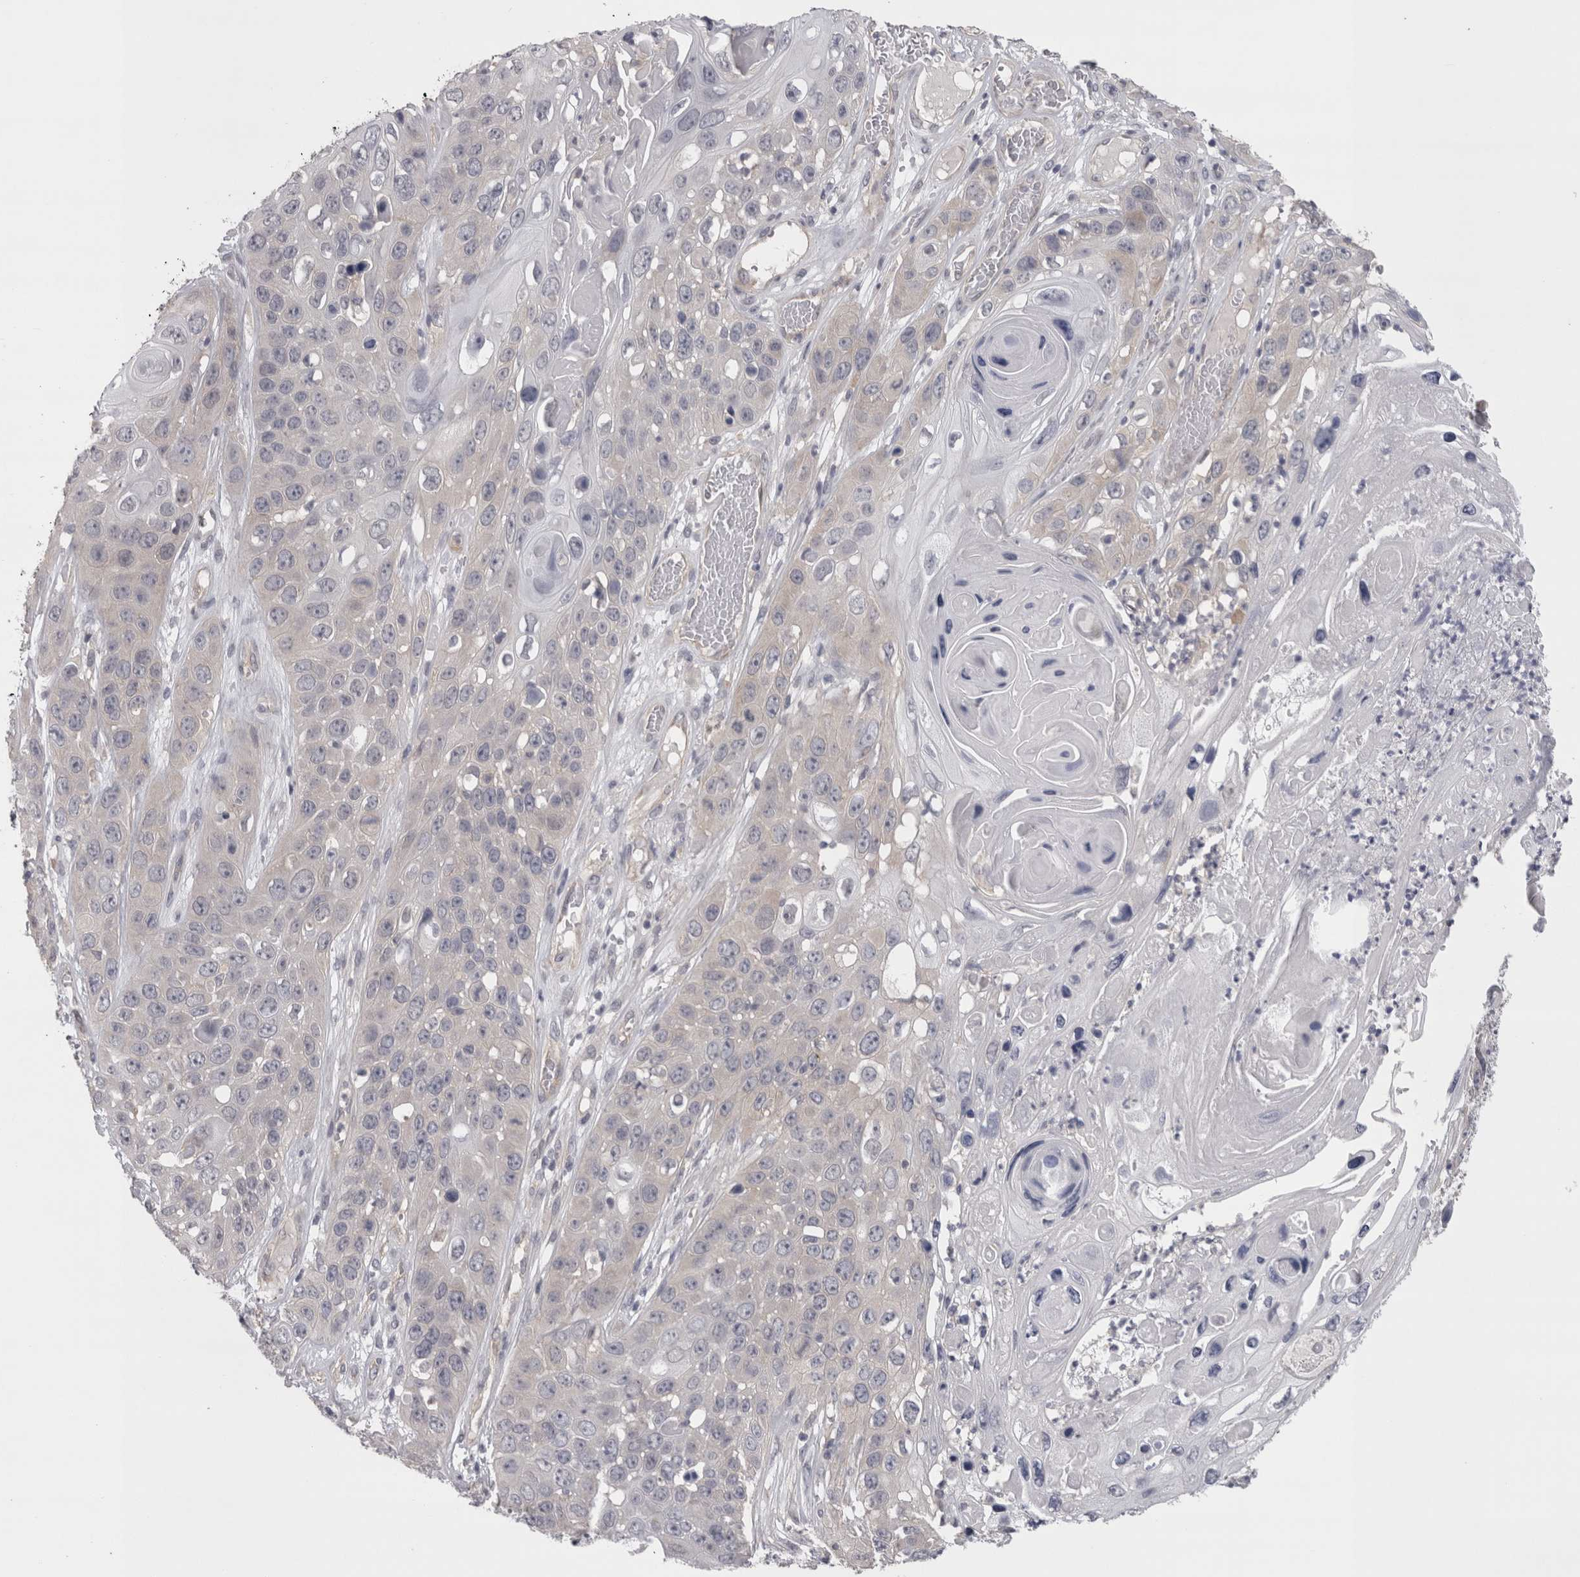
{"staining": {"intensity": "negative", "quantity": "none", "location": "none"}, "tissue": "skin cancer", "cell_type": "Tumor cells", "image_type": "cancer", "snomed": [{"axis": "morphology", "description": "Squamous cell carcinoma, NOS"}, {"axis": "topography", "description": "Skin"}], "caption": "Histopathology image shows no significant protein positivity in tumor cells of skin squamous cell carcinoma. Brightfield microscopy of IHC stained with DAB (brown) and hematoxylin (blue), captured at high magnification.", "gene": "LYZL6", "patient": {"sex": "male", "age": 55}}